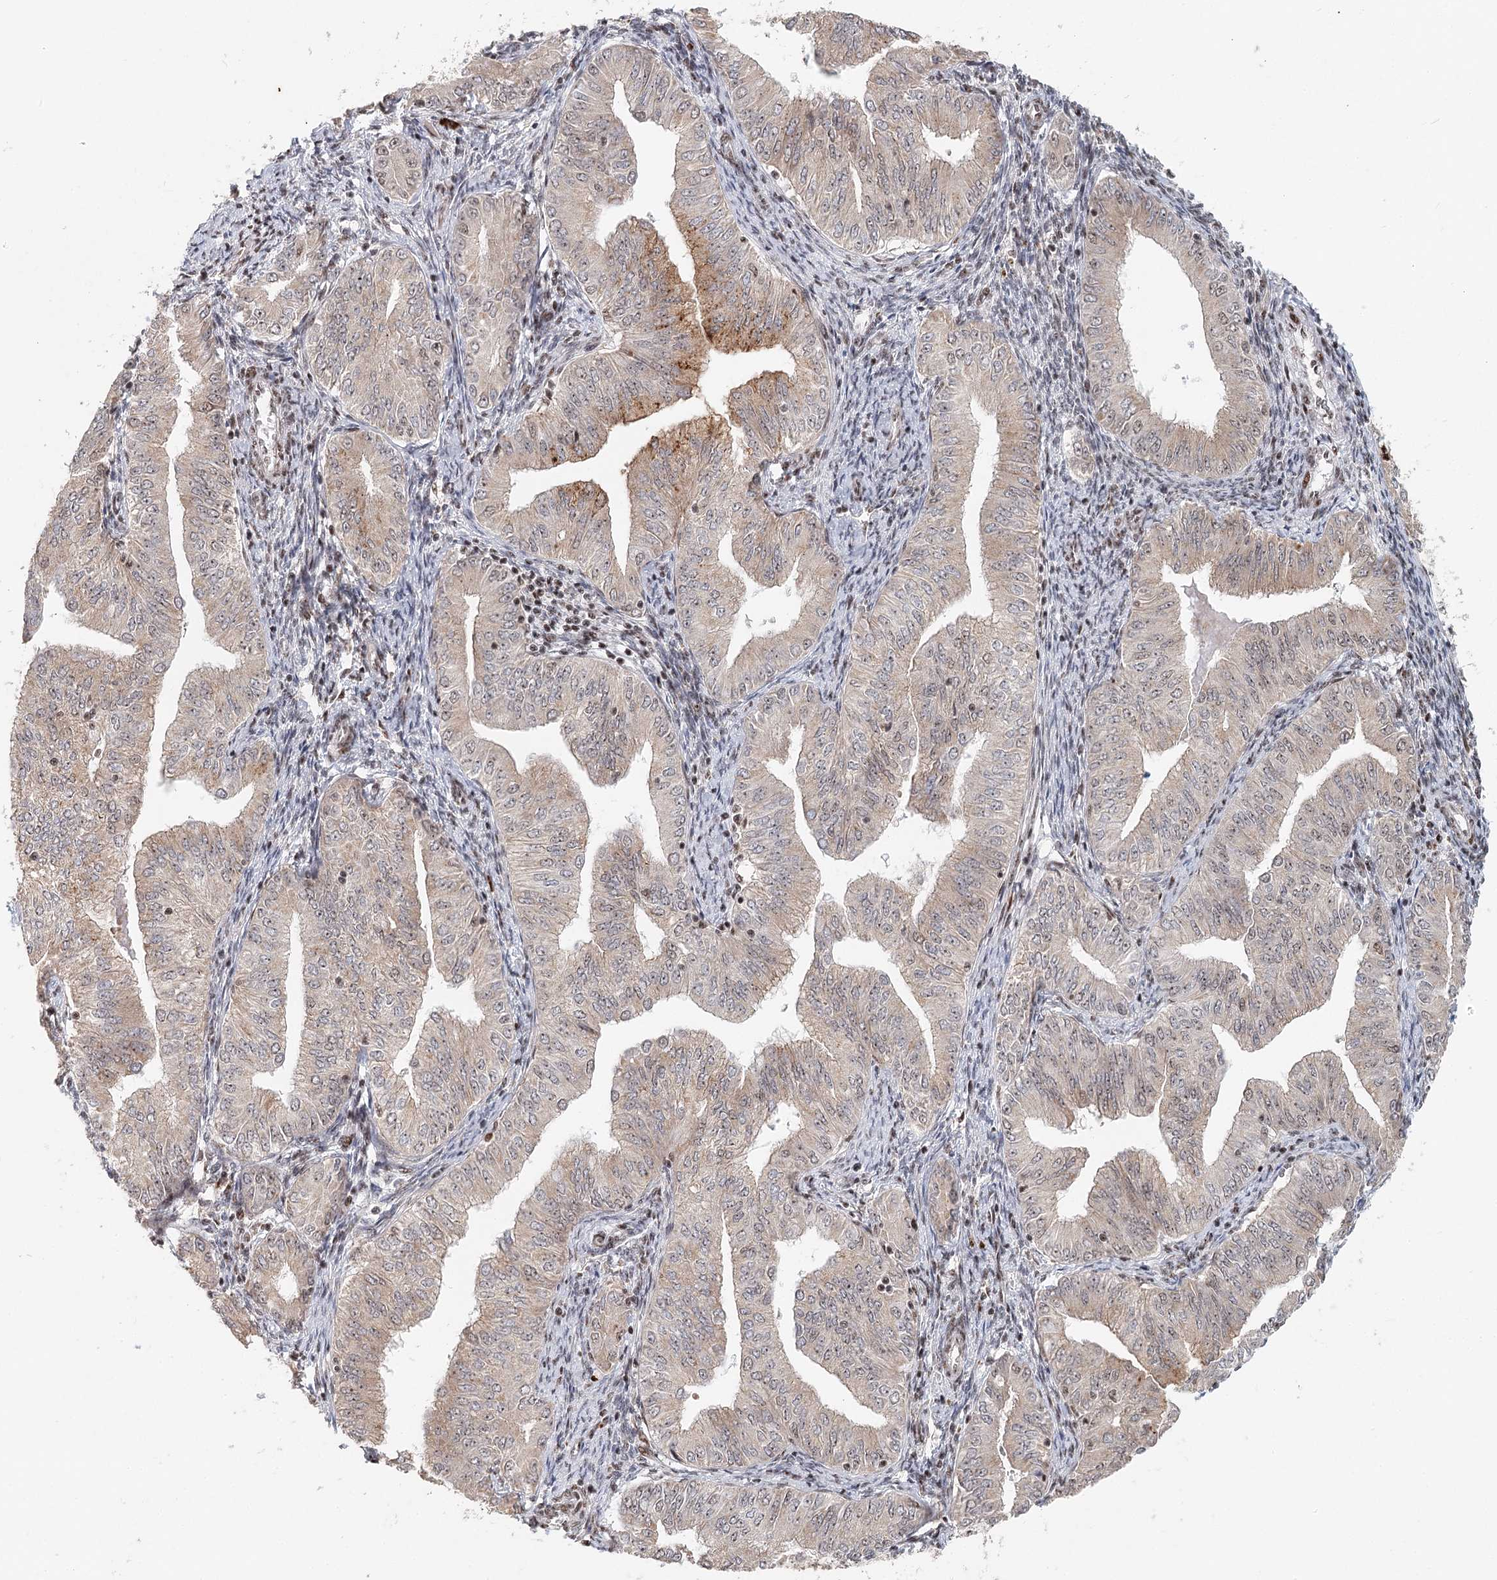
{"staining": {"intensity": "moderate", "quantity": "25%-75%", "location": "cytoplasmic/membranous"}, "tissue": "endometrial cancer", "cell_type": "Tumor cells", "image_type": "cancer", "snomed": [{"axis": "morphology", "description": "Normal tissue, NOS"}, {"axis": "morphology", "description": "Adenocarcinoma, NOS"}, {"axis": "topography", "description": "Endometrium"}], "caption": "The immunohistochemical stain shows moderate cytoplasmic/membranous staining in tumor cells of endometrial cancer tissue. (DAB IHC with brightfield microscopy, high magnification).", "gene": "BNIP5", "patient": {"sex": "female", "age": 53}}